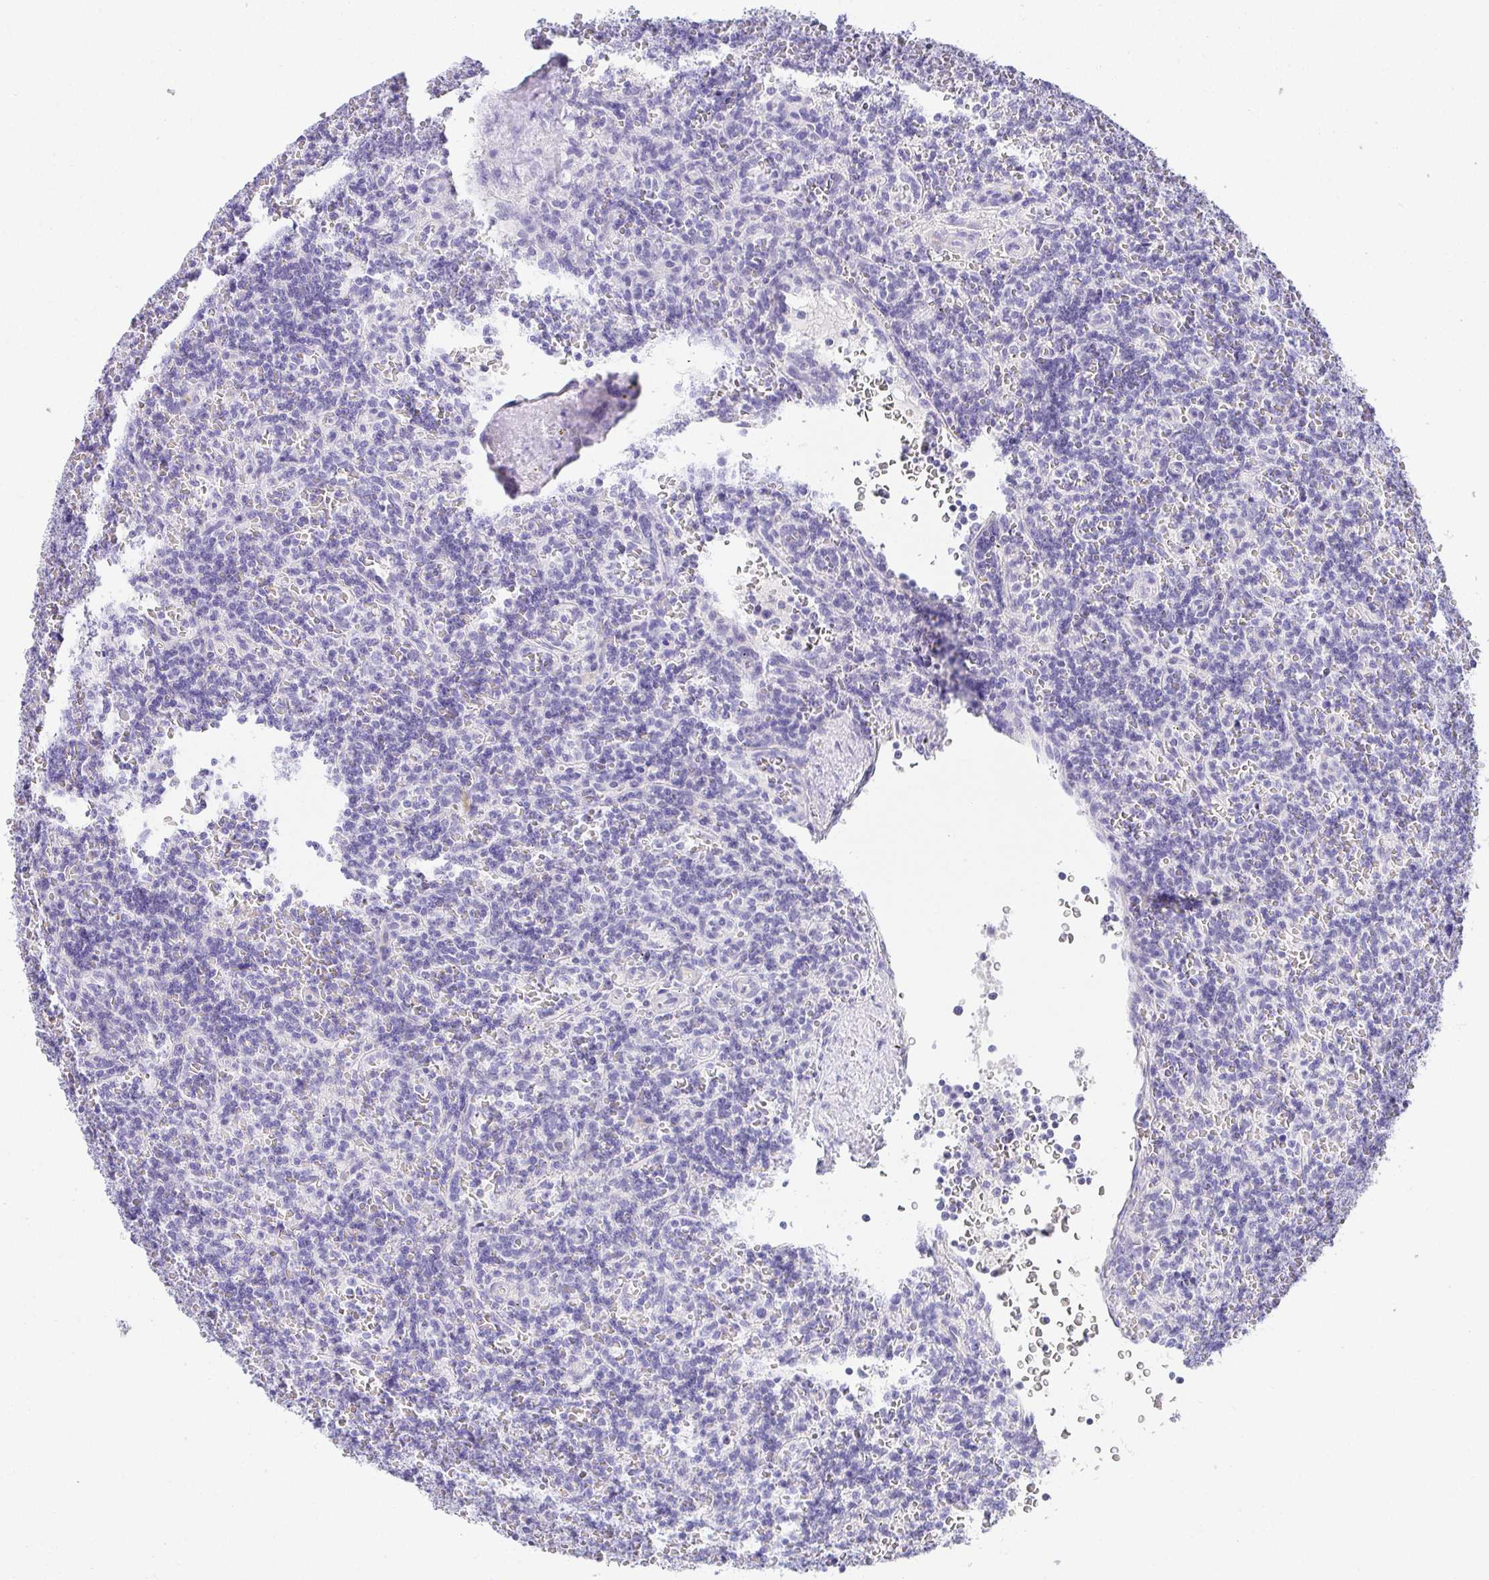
{"staining": {"intensity": "negative", "quantity": "none", "location": "none"}, "tissue": "lymphoma", "cell_type": "Tumor cells", "image_type": "cancer", "snomed": [{"axis": "morphology", "description": "Malignant lymphoma, non-Hodgkin's type, Low grade"}, {"axis": "topography", "description": "Spleen"}], "caption": "Protein analysis of lymphoma shows no significant staining in tumor cells.", "gene": "CHAT", "patient": {"sex": "male", "age": 73}}